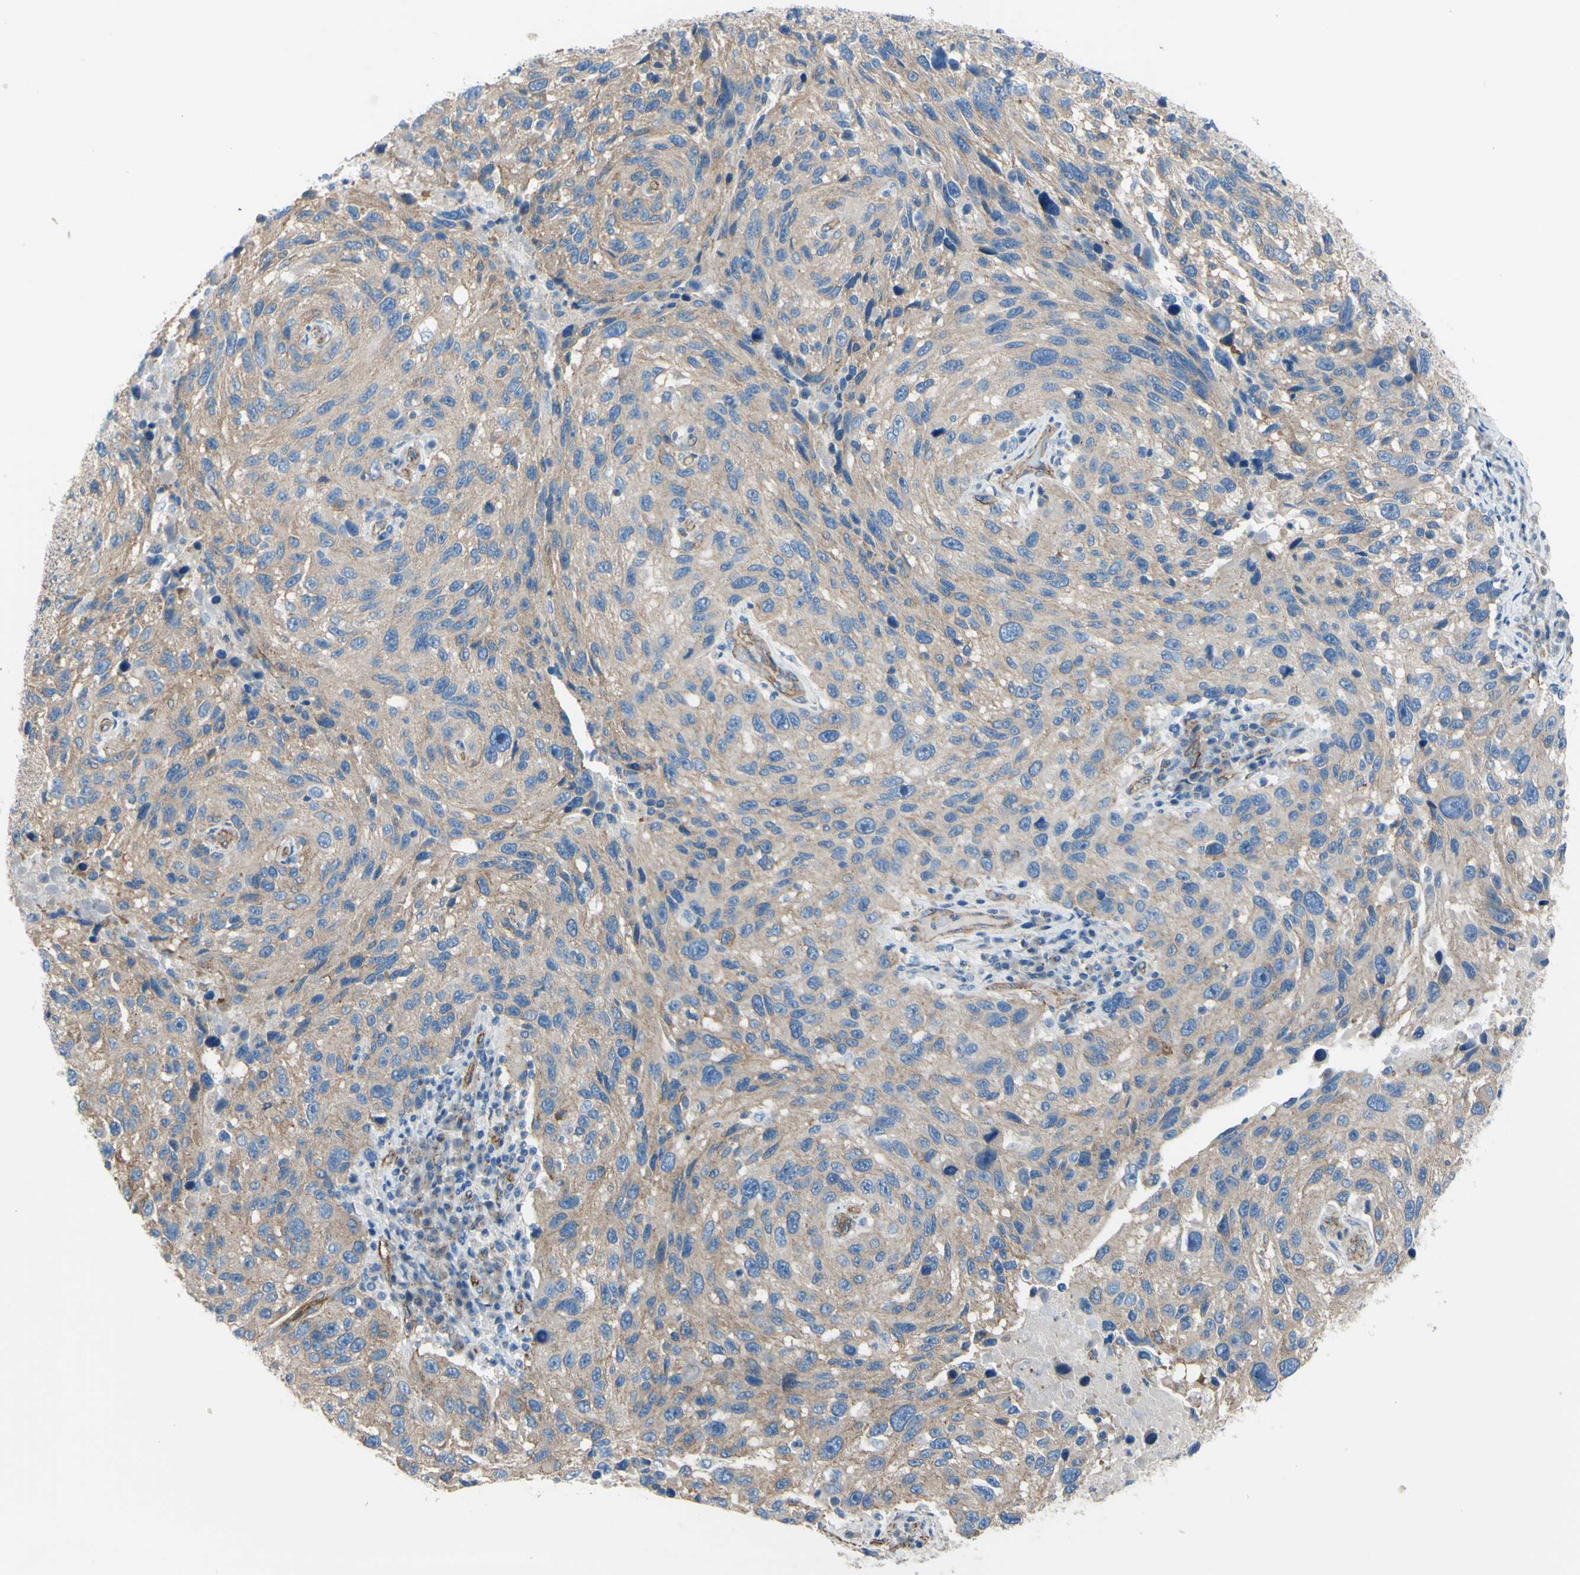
{"staining": {"intensity": "weak", "quantity": ">75%", "location": "cytoplasmic/membranous"}, "tissue": "melanoma", "cell_type": "Tumor cells", "image_type": "cancer", "snomed": [{"axis": "morphology", "description": "Malignant melanoma, NOS"}, {"axis": "topography", "description": "Skin"}], "caption": "Protein staining by IHC shows weak cytoplasmic/membranous positivity in about >75% of tumor cells in melanoma.", "gene": "TPBG", "patient": {"sex": "male", "age": 53}}